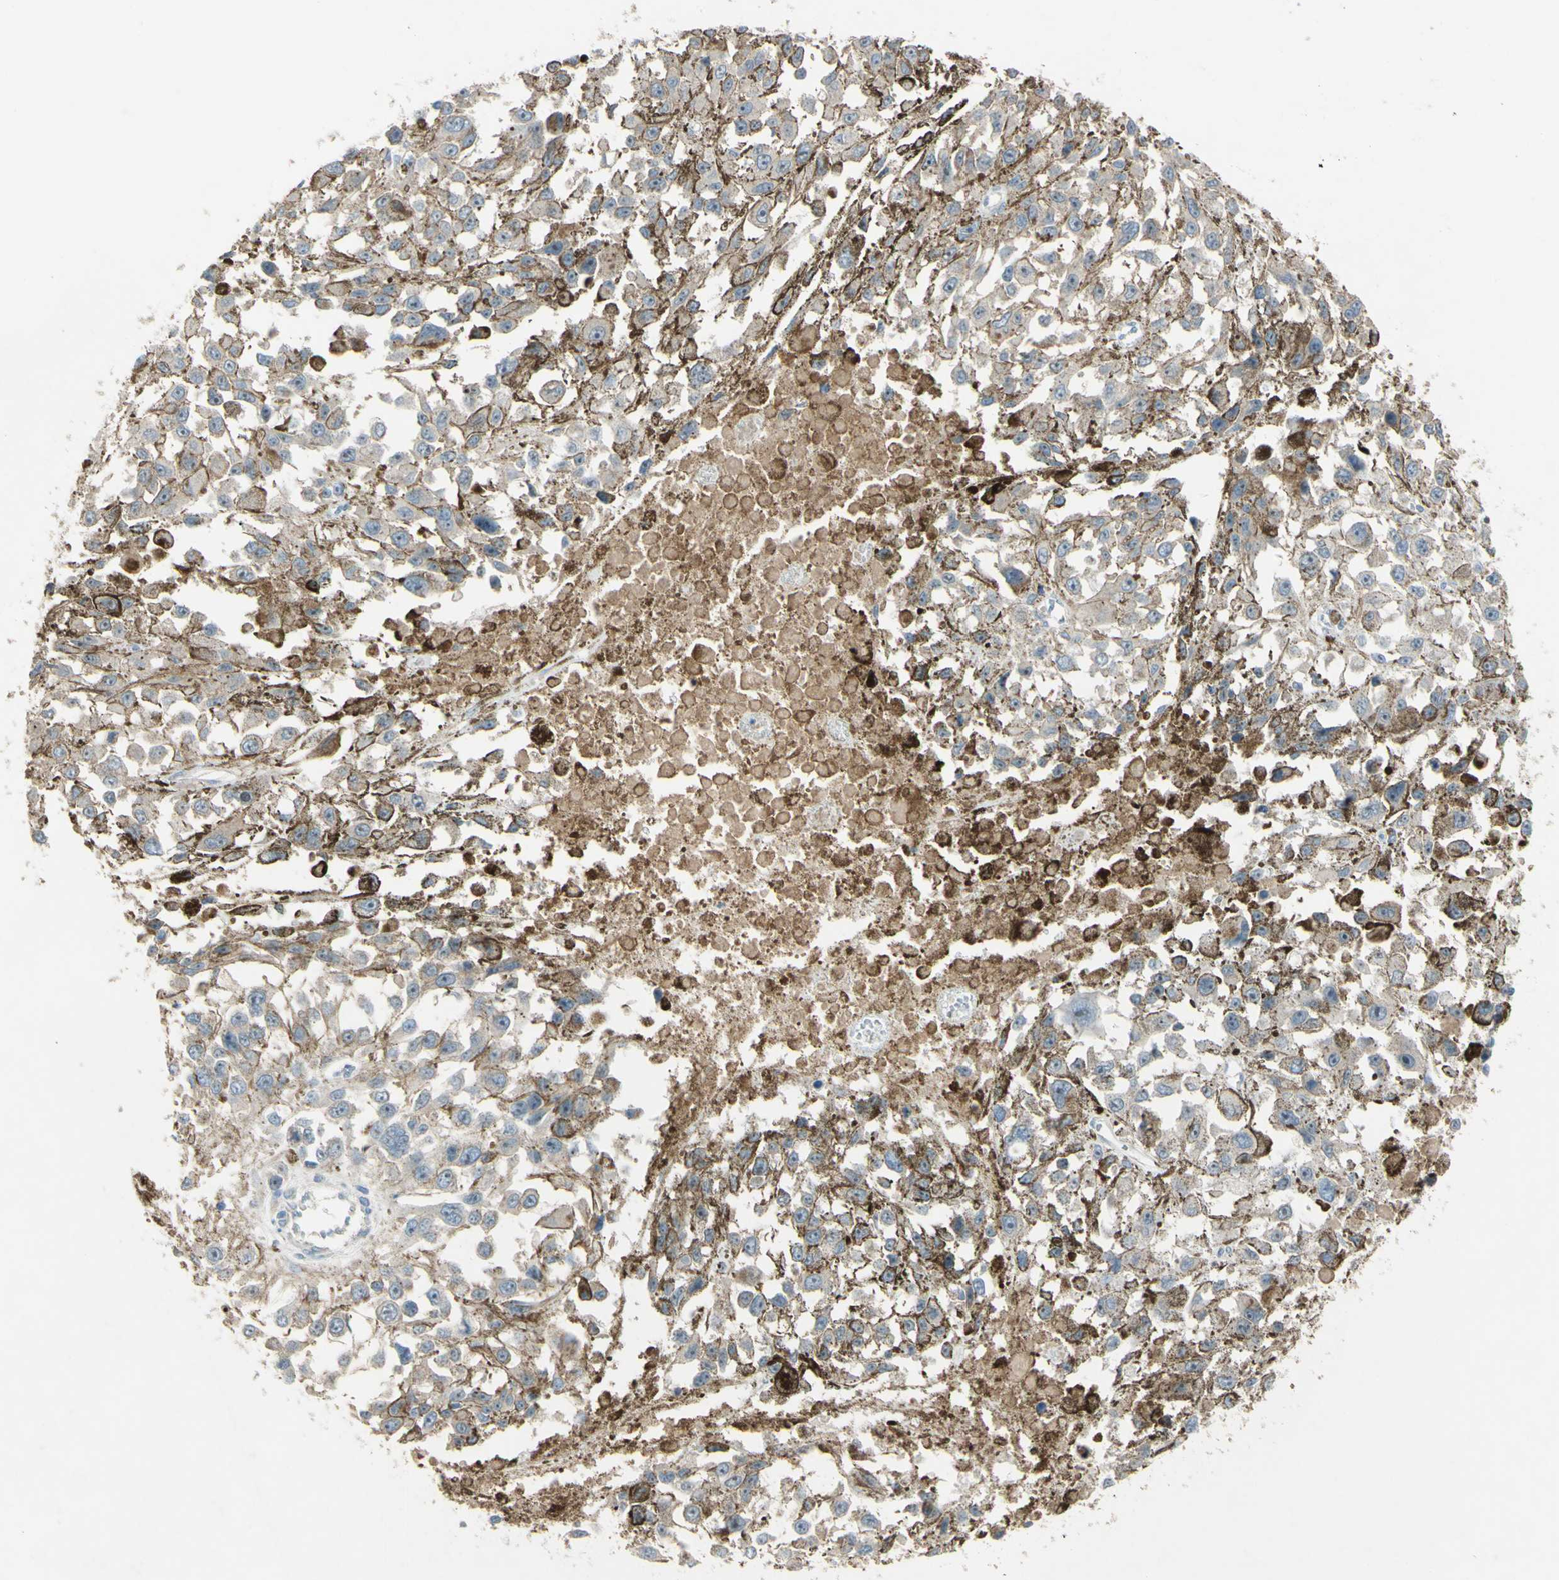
{"staining": {"intensity": "negative", "quantity": "none", "location": "none"}, "tissue": "melanoma", "cell_type": "Tumor cells", "image_type": "cancer", "snomed": [{"axis": "morphology", "description": "Malignant melanoma, Metastatic site"}, {"axis": "topography", "description": "Lymph node"}], "caption": "Histopathology image shows no protein staining in tumor cells of melanoma tissue.", "gene": "ATRN", "patient": {"sex": "male", "age": 59}}